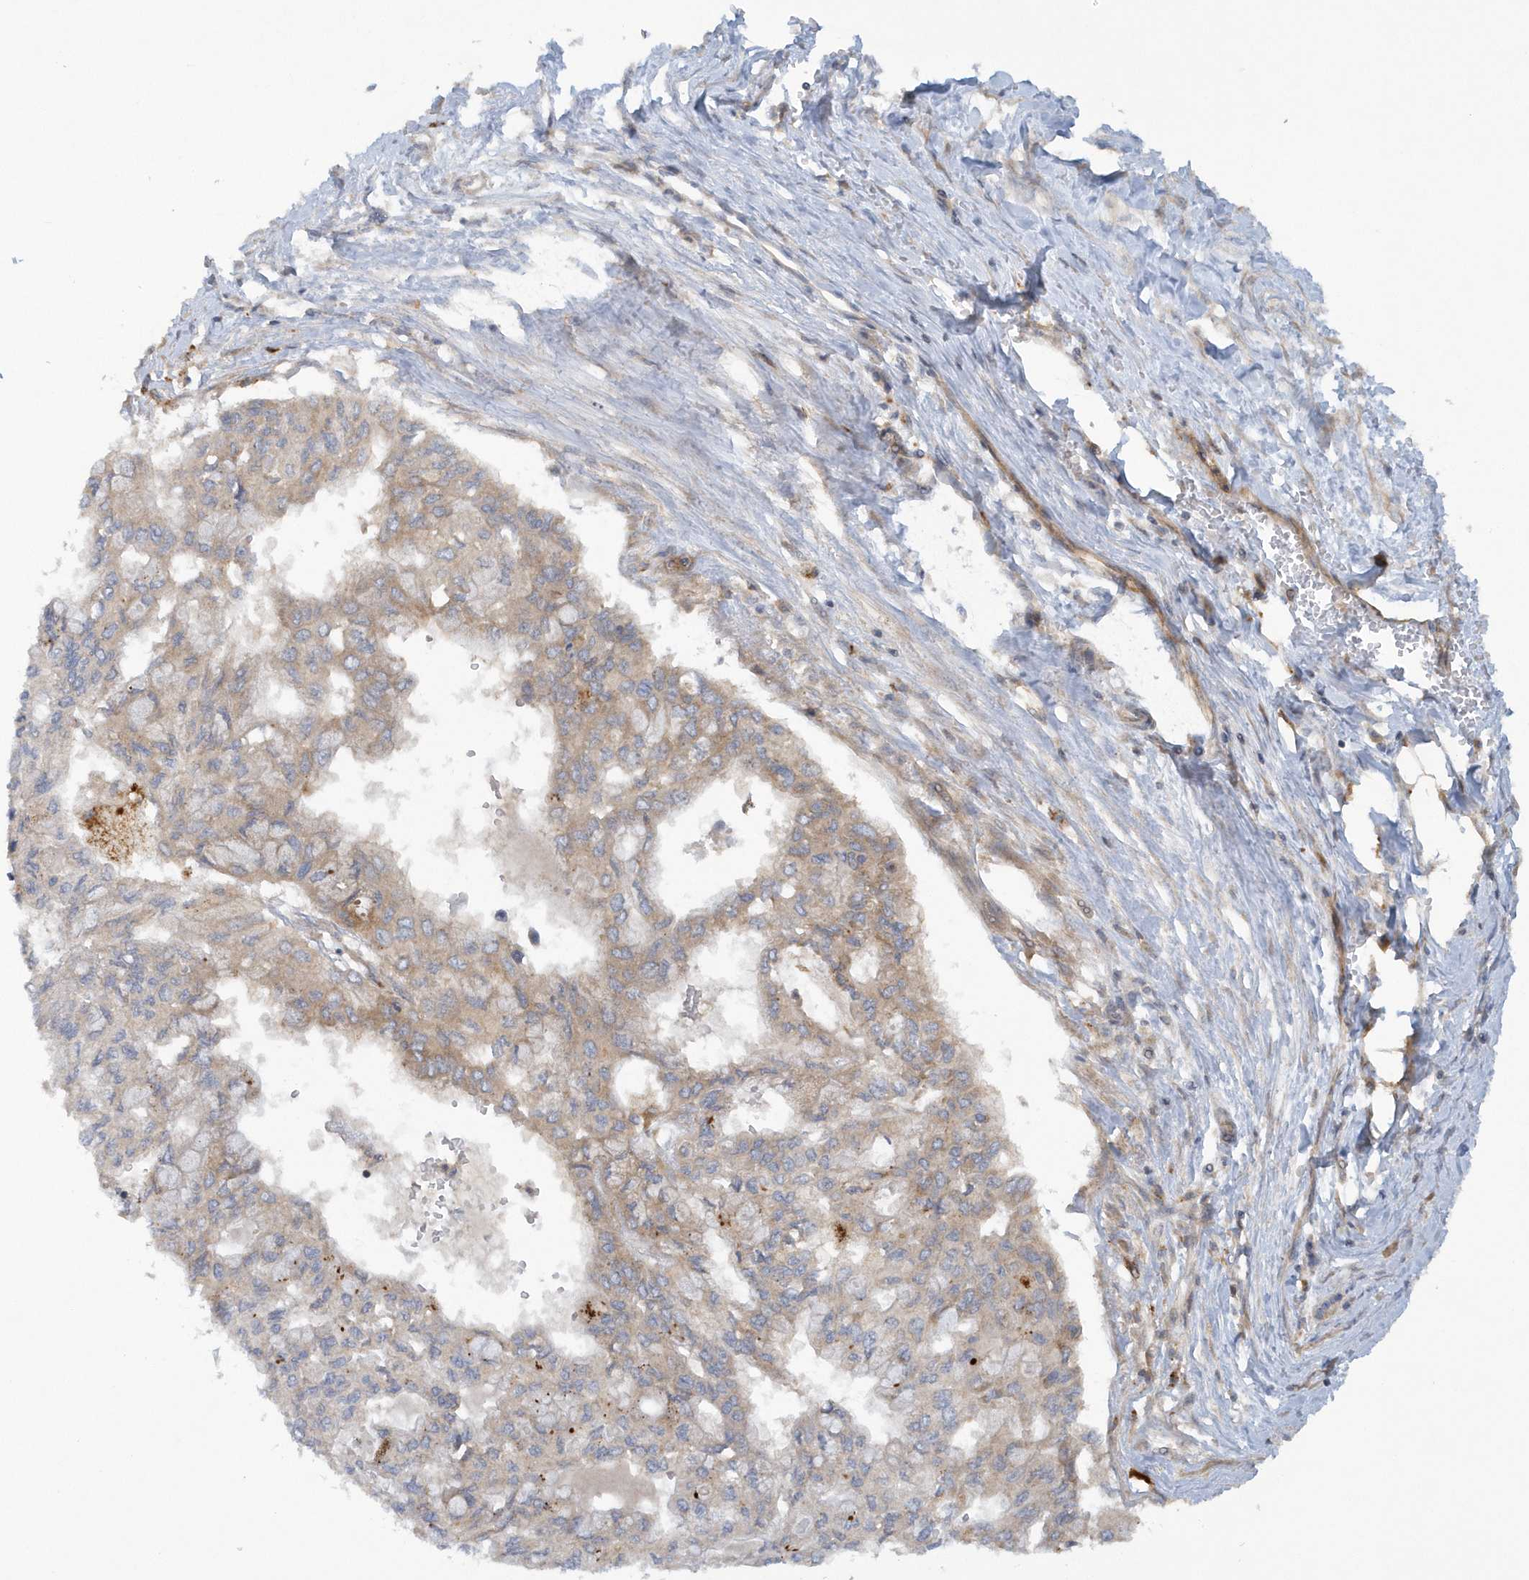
{"staining": {"intensity": "weak", "quantity": "25%-75%", "location": "cytoplasmic/membranous"}, "tissue": "pancreatic cancer", "cell_type": "Tumor cells", "image_type": "cancer", "snomed": [{"axis": "morphology", "description": "Adenocarcinoma, NOS"}, {"axis": "topography", "description": "Pancreas"}], "caption": "Tumor cells demonstrate low levels of weak cytoplasmic/membranous staining in about 25%-75% of cells in adenocarcinoma (pancreatic).", "gene": "CNOT10", "patient": {"sex": "male", "age": 51}}